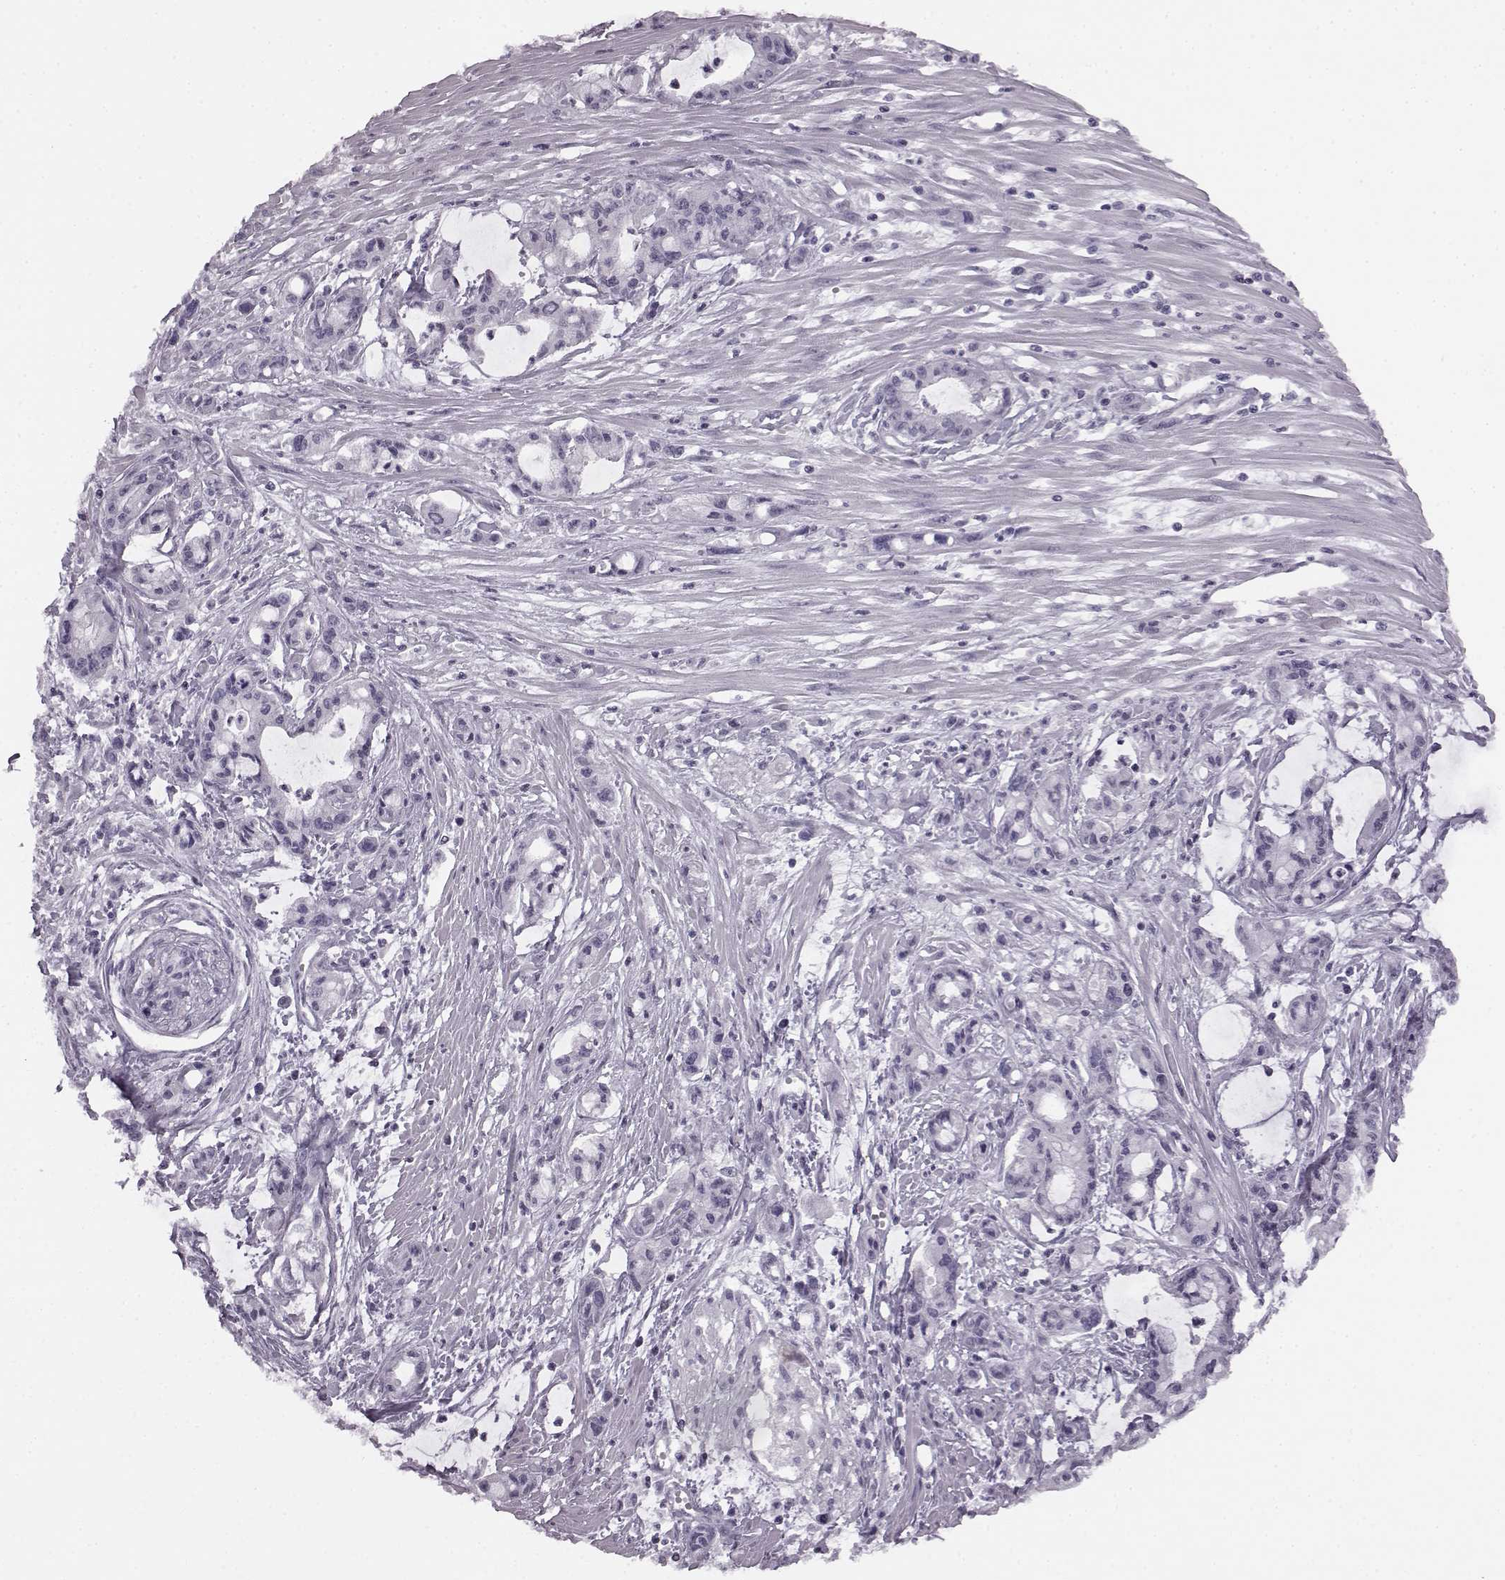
{"staining": {"intensity": "negative", "quantity": "none", "location": "none"}, "tissue": "pancreatic cancer", "cell_type": "Tumor cells", "image_type": "cancer", "snomed": [{"axis": "morphology", "description": "Adenocarcinoma, NOS"}, {"axis": "topography", "description": "Pancreas"}], "caption": "Human pancreatic cancer stained for a protein using immunohistochemistry (IHC) demonstrates no staining in tumor cells.", "gene": "SEMG2", "patient": {"sex": "male", "age": 48}}